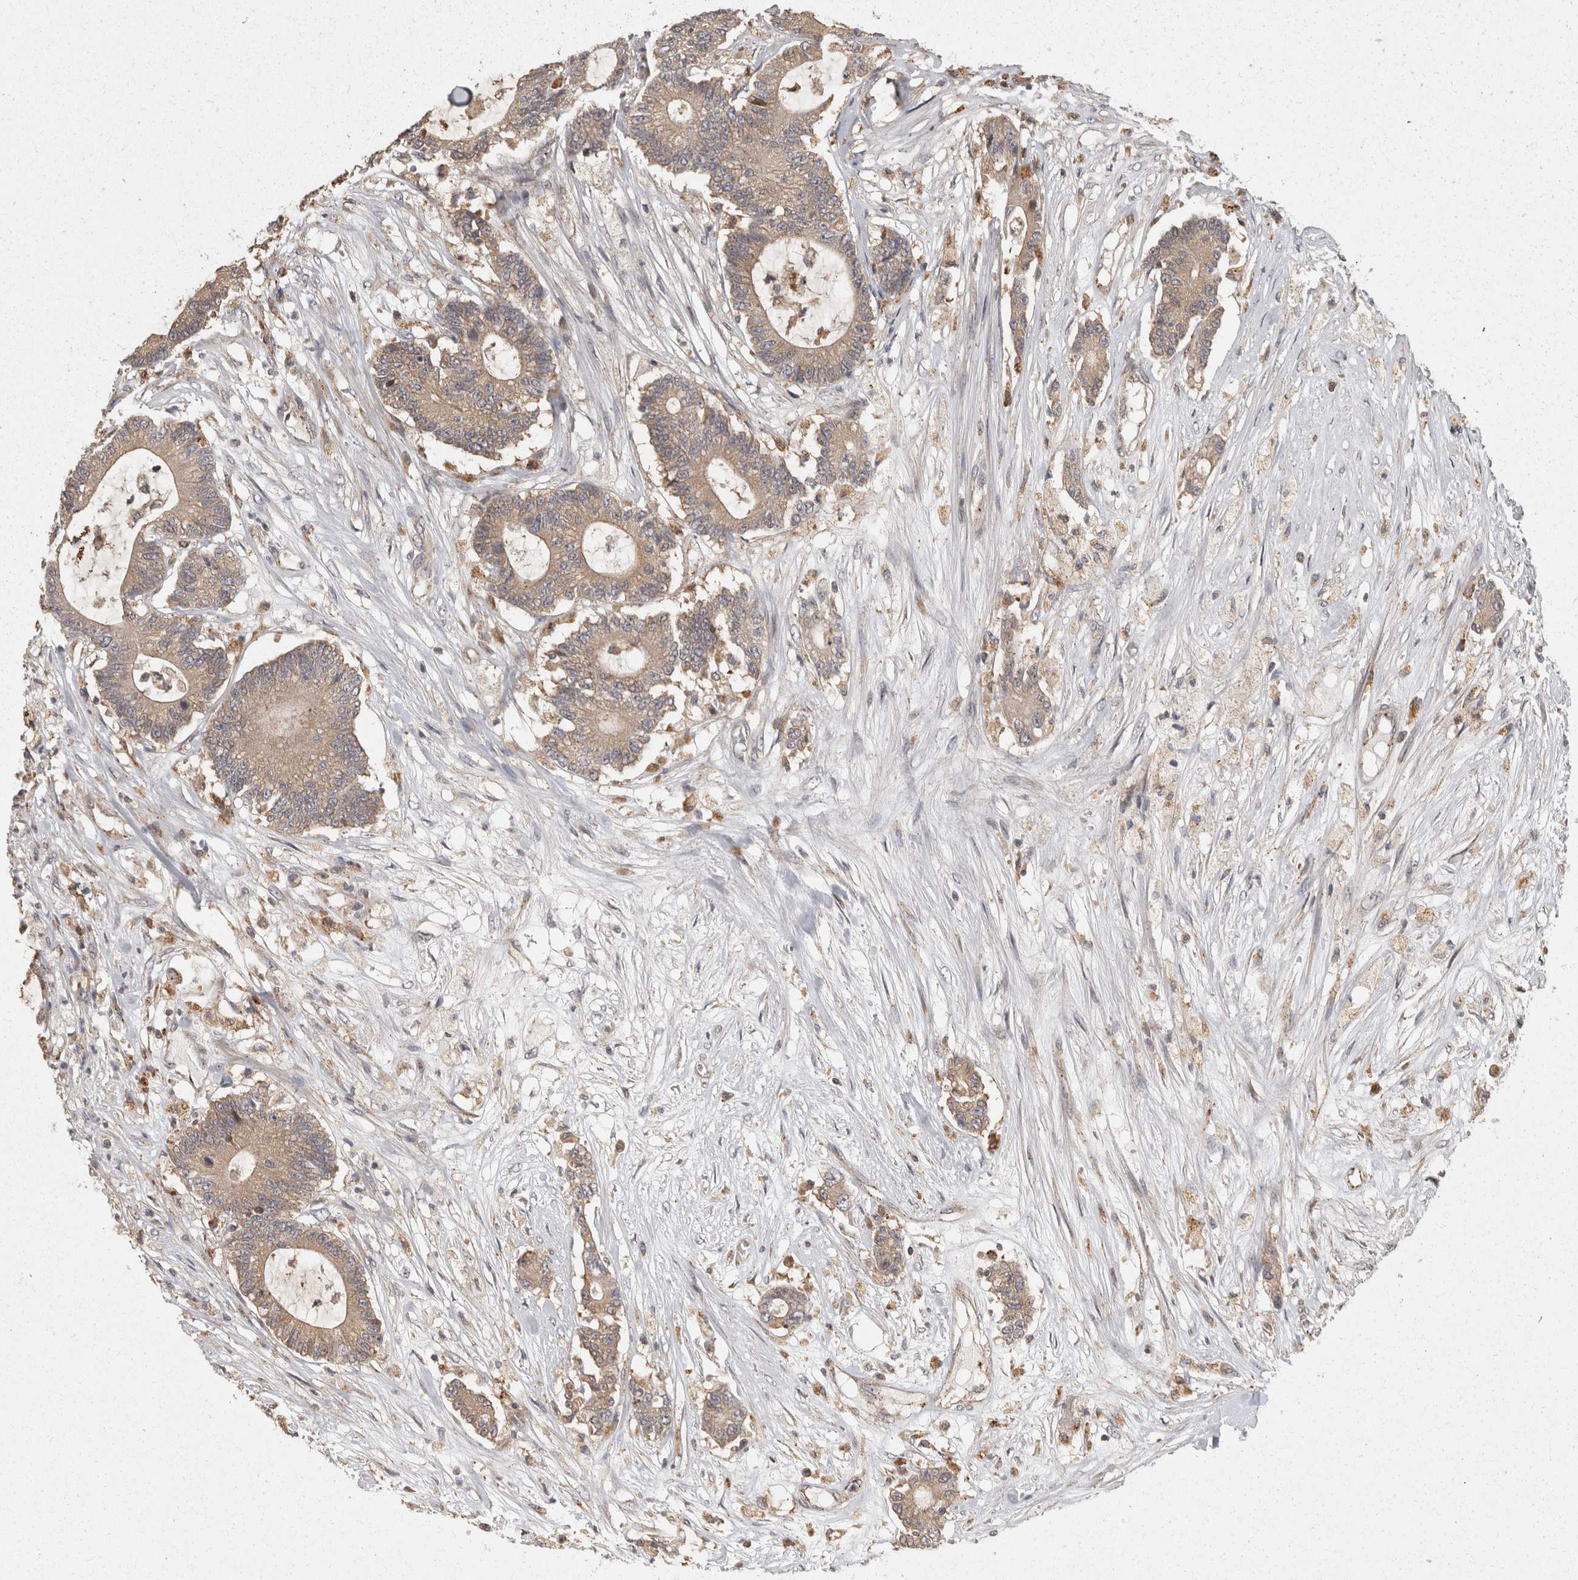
{"staining": {"intensity": "weak", "quantity": ">75%", "location": "cytoplasmic/membranous"}, "tissue": "colorectal cancer", "cell_type": "Tumor cells", "image_type": "cancer", "snomed": [{"axis": "morphology", "description": "Adenocarcinoma, NOS"}, {"axis": "topography", "description": "Colon"}], "caption": "A high-resolution photomicrograph shows immunohistochemistry staining of adenocarcinoma (colorectal), which displays weak cytoplasmic/membranous positivity in approximately >75% of tumor cells.", "gene": "ACAT2", "patient": {"sex": "female", "age": 84}}